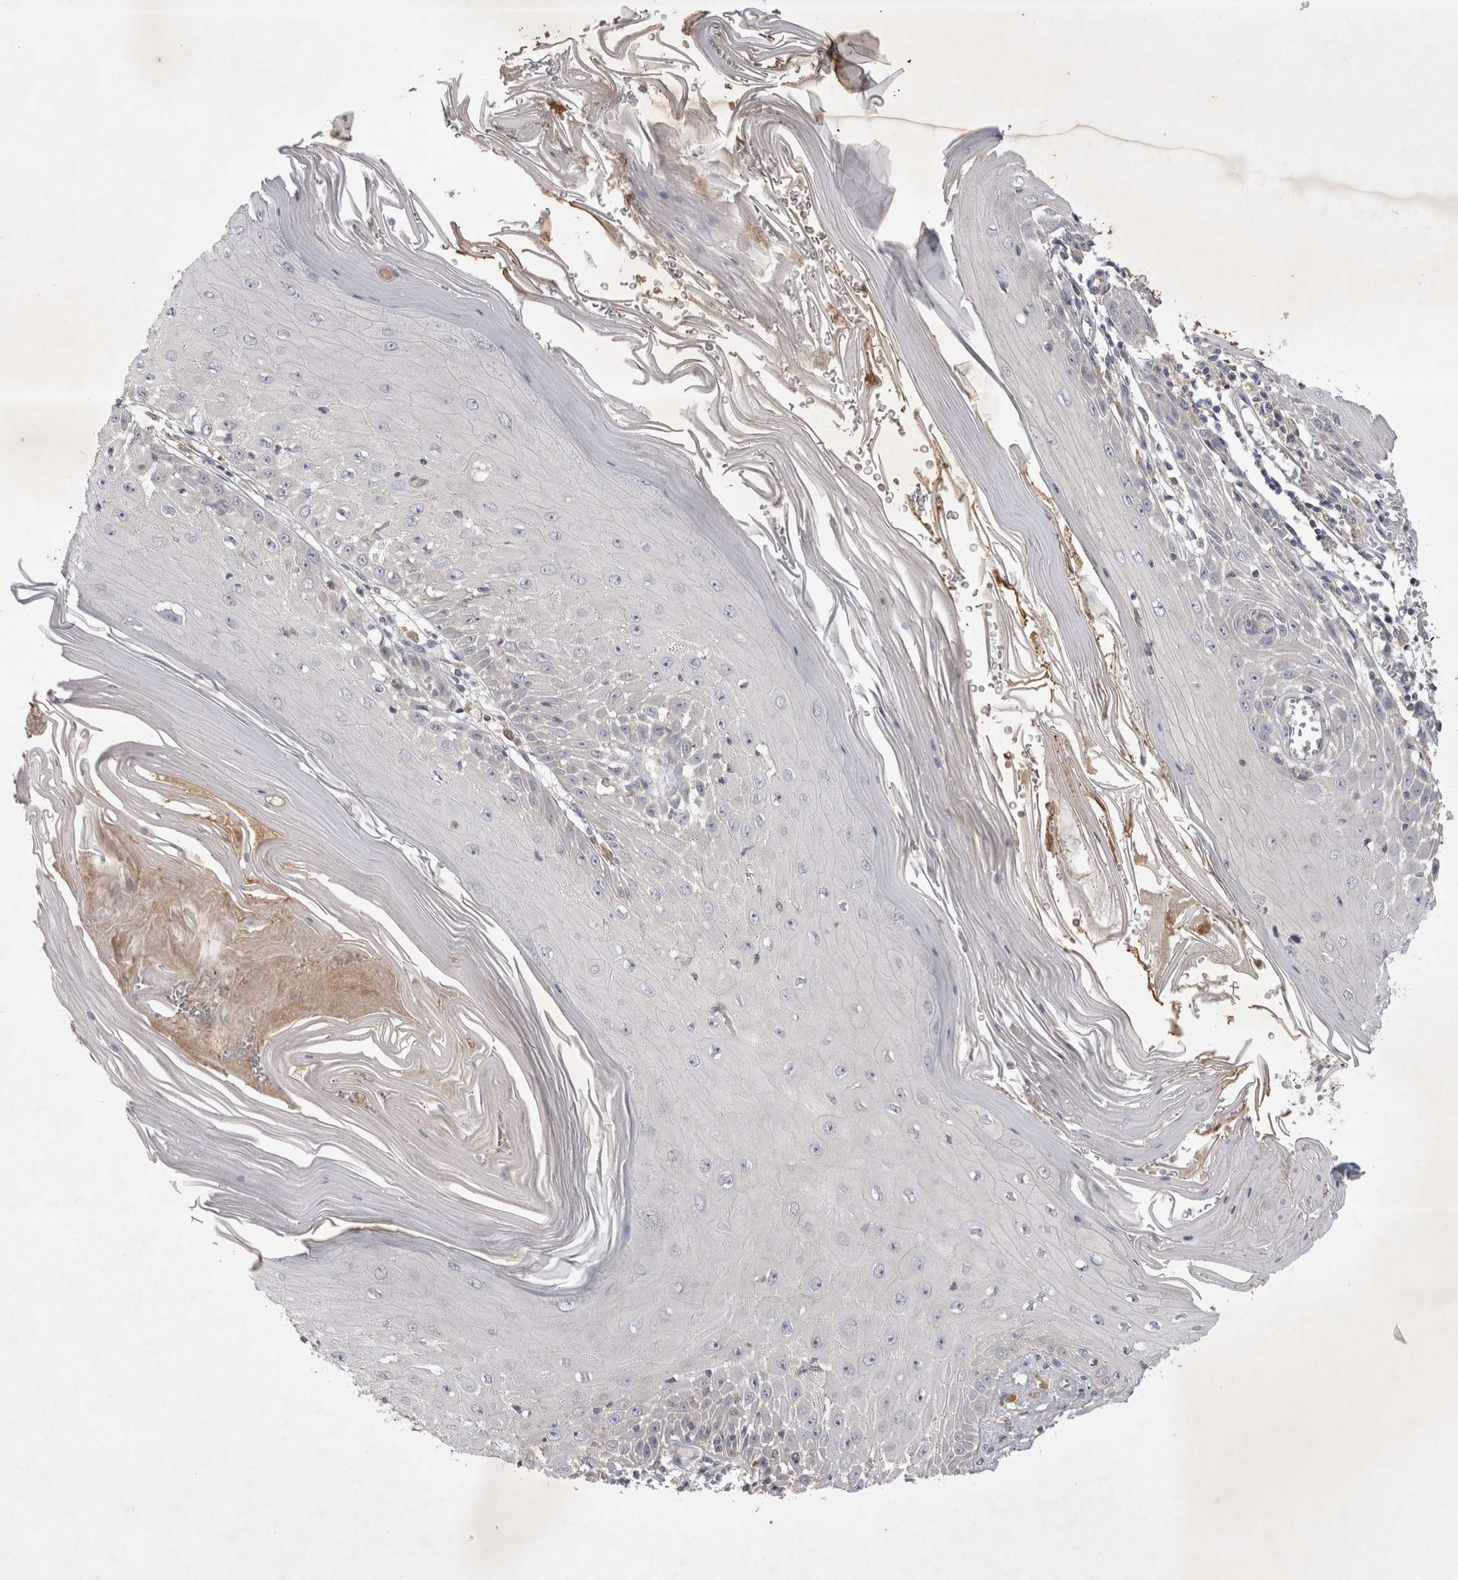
{"staining": {"intensity": "negative", "quantity": "none", "location": "none"}, "tissue": "skin cancer", "cell_type": "Tumor cells", "image_type": "cancer", "snomed": [{"axis": "morphology", "description": "Squamous cell carcinoma, NOS"}, {"axis": "topography", "description": "Skin"}], "caption": "Immunohistochemistry micrograph of skin cancer stained for a protein (brown), which reveals no positivity in tumor cells.", "gene": "SRD5A3", "patient": {"sex": "female", "age": 73}}